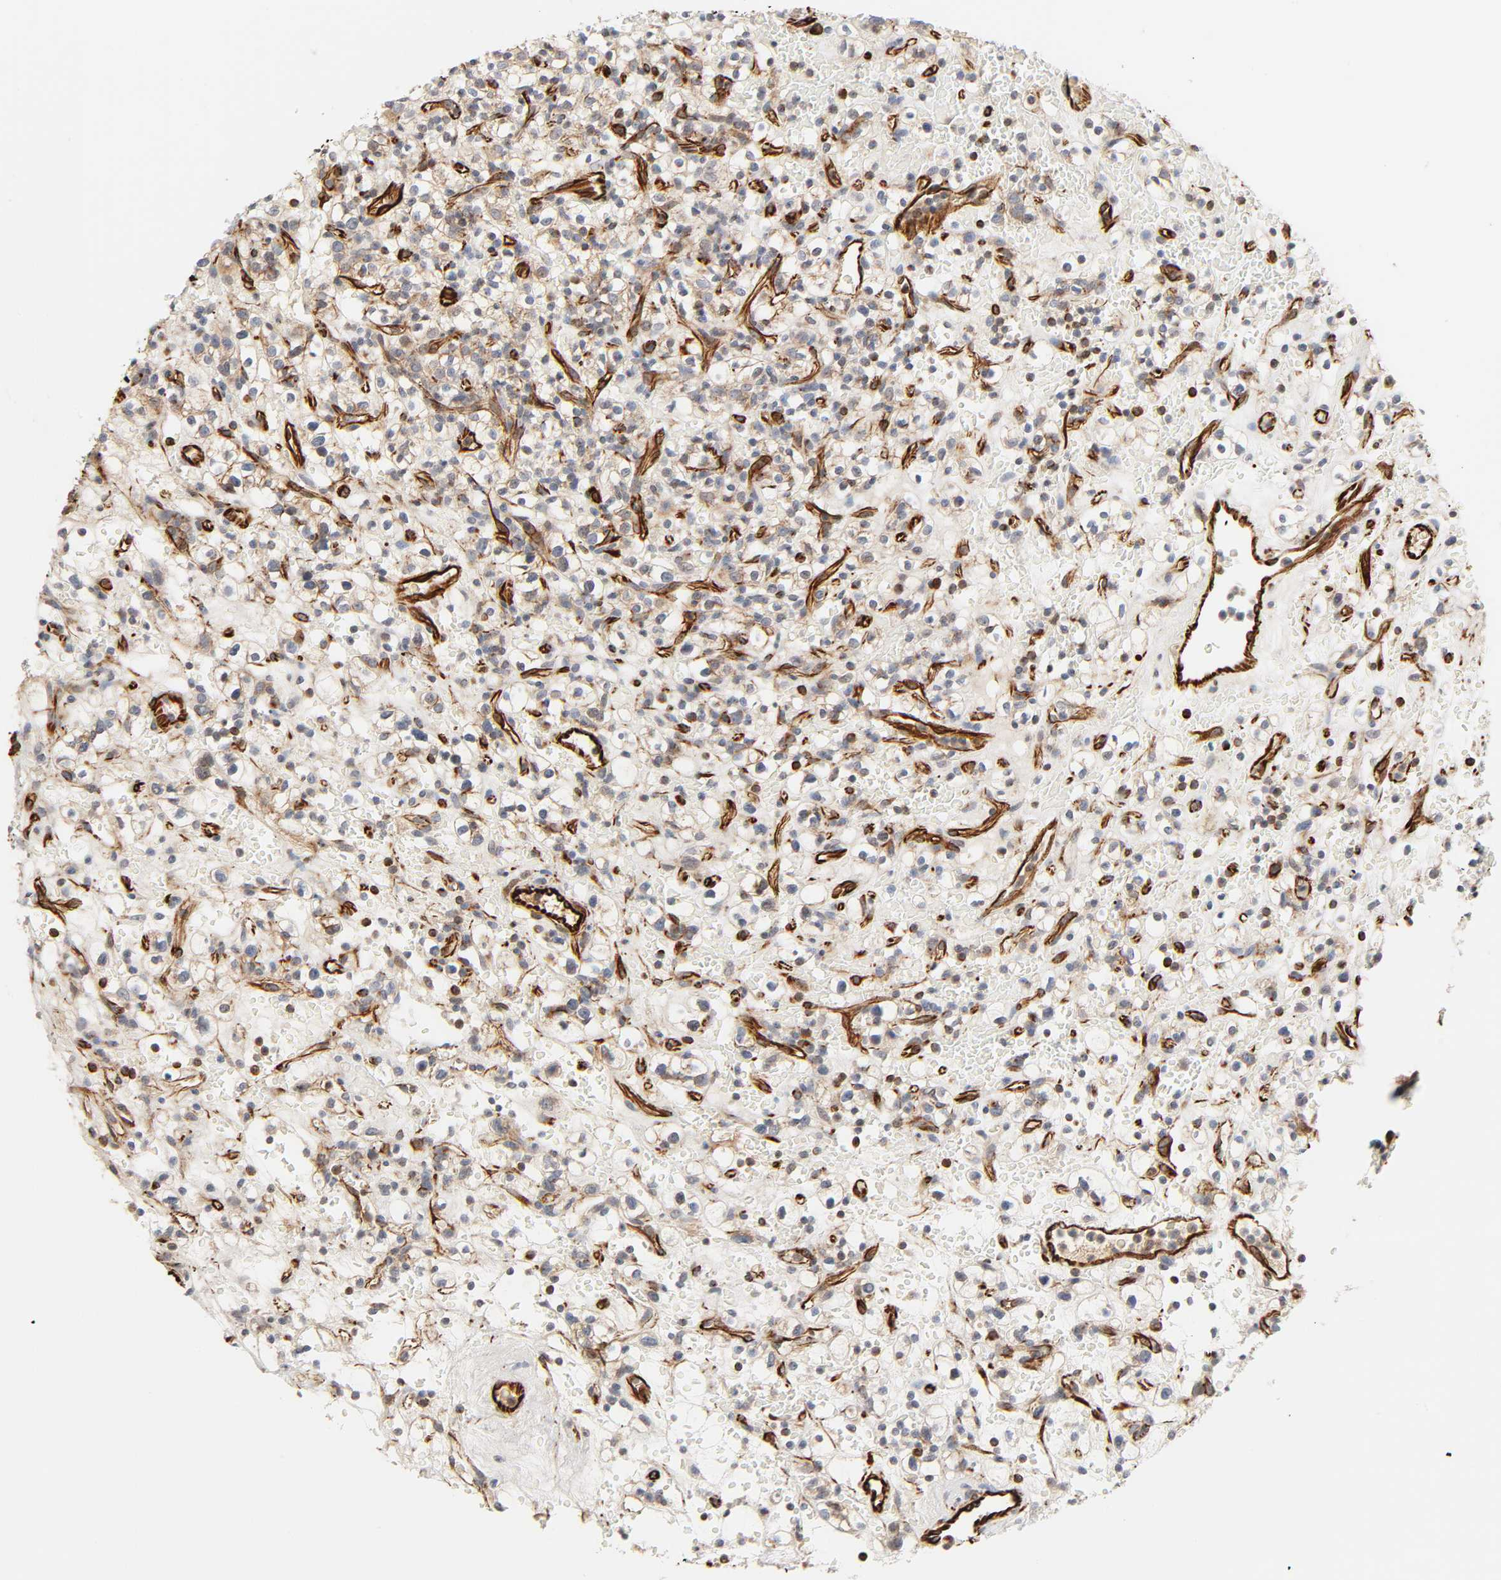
{"staining": {"intensity": "moderate", "quantity": "25%-75%", "location": "cytoplasmic/membranous"}, "tissue": "renal cancer", "cell_type": "Tumor cells", "image_type": "cancer", "snomed": [{"axis": "morphology", "description": "Normal tissue, NOS"}, {"axis": "morphology", "description": "Adenocarcinoma, NOS"}, {"axis": "topography", "description": "Kidney"}], "caption": "Human renal cancer (adenocarcinoma) stained for a protein (brown) shows moderate cytoplasmic/membranous positive expression in approximately 25%-75% of tumor cells.", "gene": "REEP6", "patient": {"sex": "female", "age": 72}}